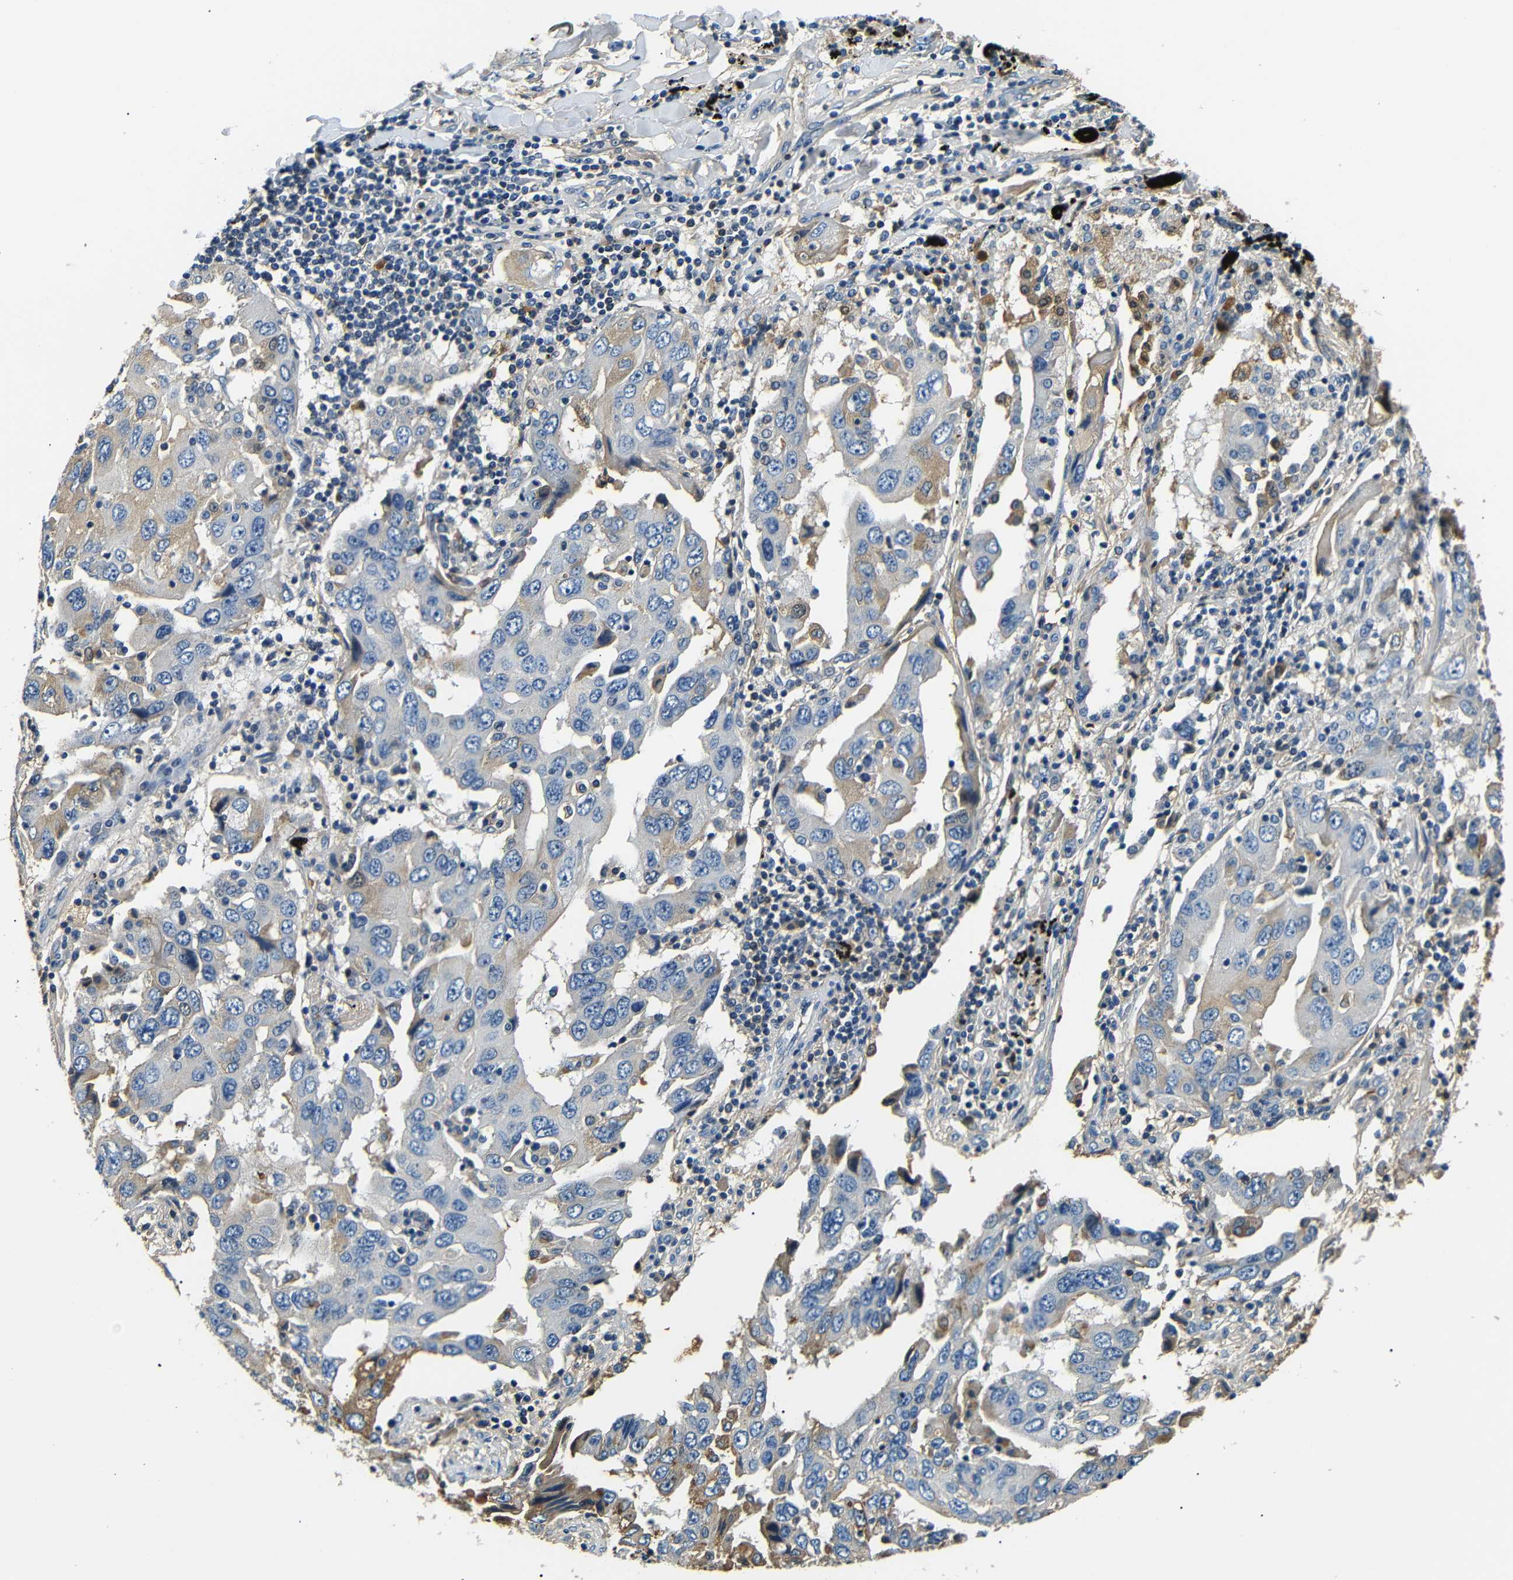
{"staining": {"intensity": "weak", "quantity": "<25%", "location": "cytoplasmic/membranous"}, "tissue": "lung cancer", "cell_type": "Tumor cells", "image_type": "cancer", "snomed": [{"axis": "morphology", "description": "Adenocarcinoma, NOS"}, {"axis": "topography", "description": "Lung"}], "caption": "IHC image of neoplastic tissue: lung cancer stained with DAB demonstrates no significant protein positivity in tumor cells. (DAB (3,3'-diaminobenzidine) immunohistochemistry, high magnification).", "gene": "LHCGR", "patient": {"sex": "female", "age": 65}}